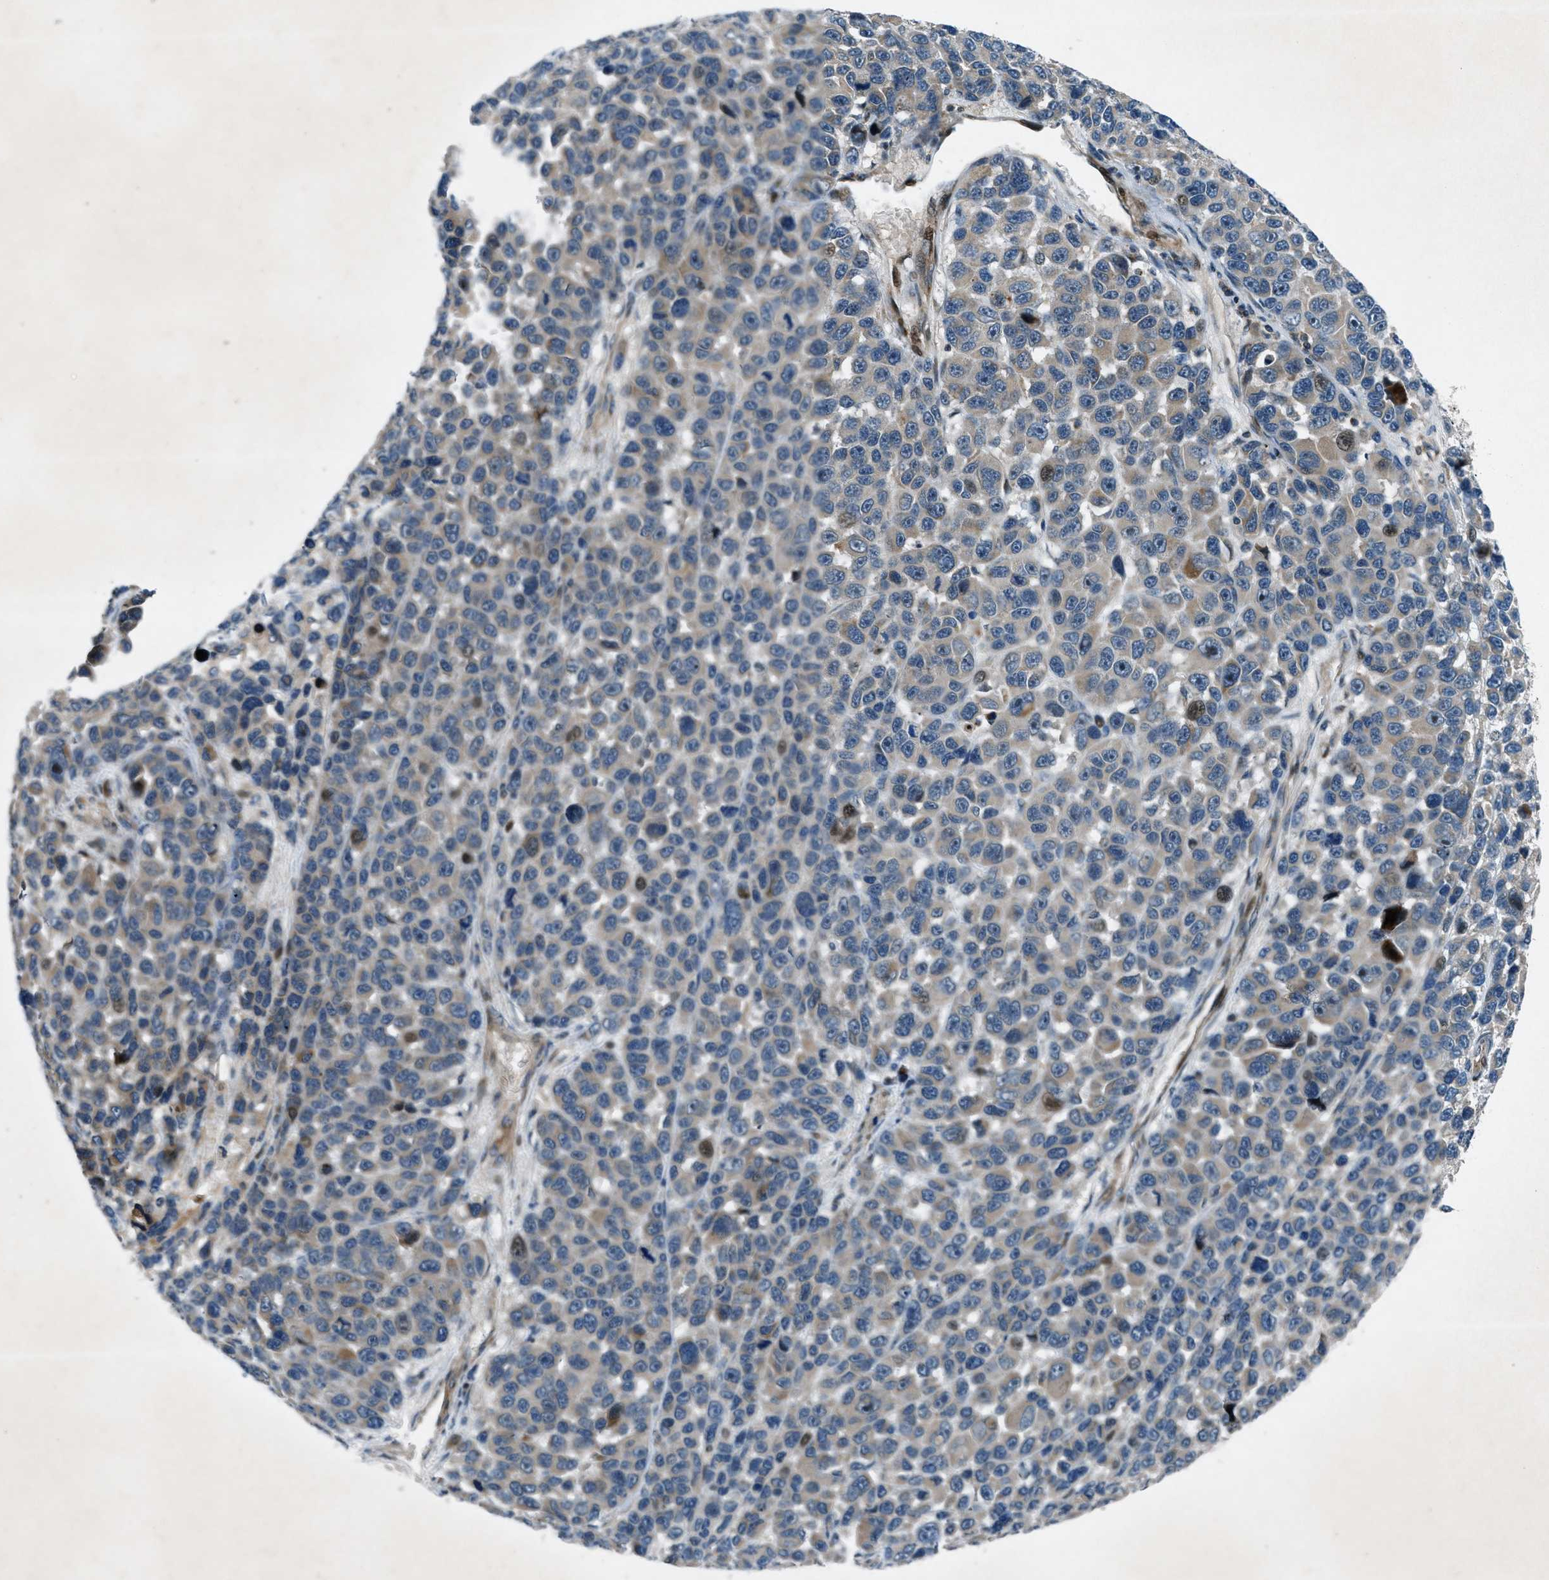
{"staining": {"intensity": "moderate", "quantity": "<25%", "location": "cytoplasmic/membranous"}, "tissue": "melanoma", "cell_type": "Tumor cells", "image_type": "cancer", "snomed": [{"axis": "morphology", "description": "Malignant melanoma, NOS"}, {"axis": "topography", "description": "Skin"}], "caption": "About <25% of tumor cells in malignant melanoma reveal moderate cytoplasmic/membranous protein positivity as visualized by brown immunohistochemical staining.", "gene": "CLEC2D", "patient": {"sex": "male", "age": 53}}